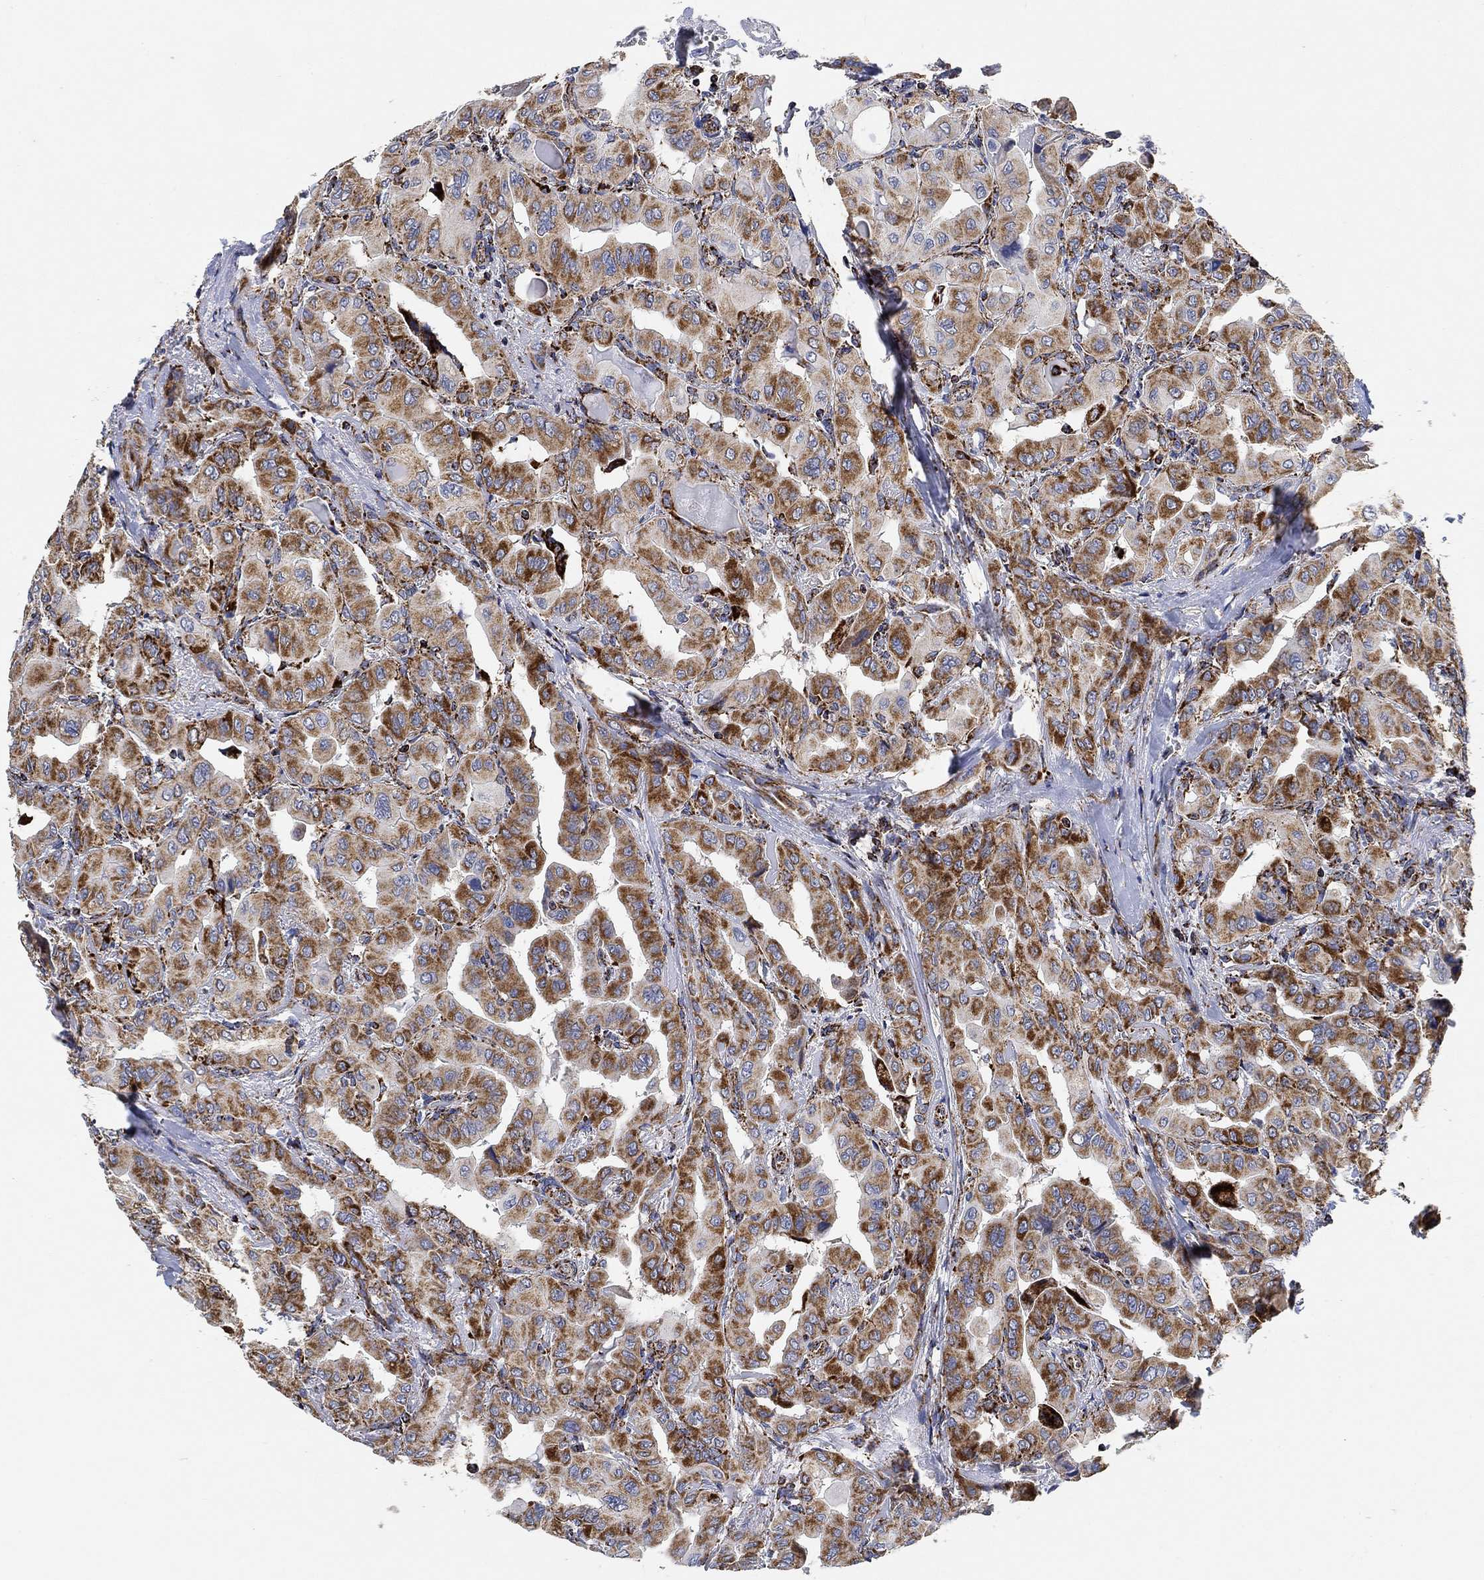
{"staining": {"intensity": "moderate", "quantity": ">75%", "location": "cytoplasmic/membranous"}, "tissue": "thyroid cancer", "cell_type": "Tumor cells", "image_type": "cancer", "snomed": [{"axis": "morphology", "description": "Normal tissue, NOS"}, {"axis": "morphology", "description": "Papillary adenocarcinoma, NOS"}, {"axis": "topography", "description": "Thyroid gland"}], "caption": "This micrograph displays IHC staining of human thyroid papillary adenocarcinoma, with medium moderate cytoplasmic/membranous expression in about >75% of tumor cells.", "gene": "NDUFS3", "patient": {"sex": "female", "age": 66}}